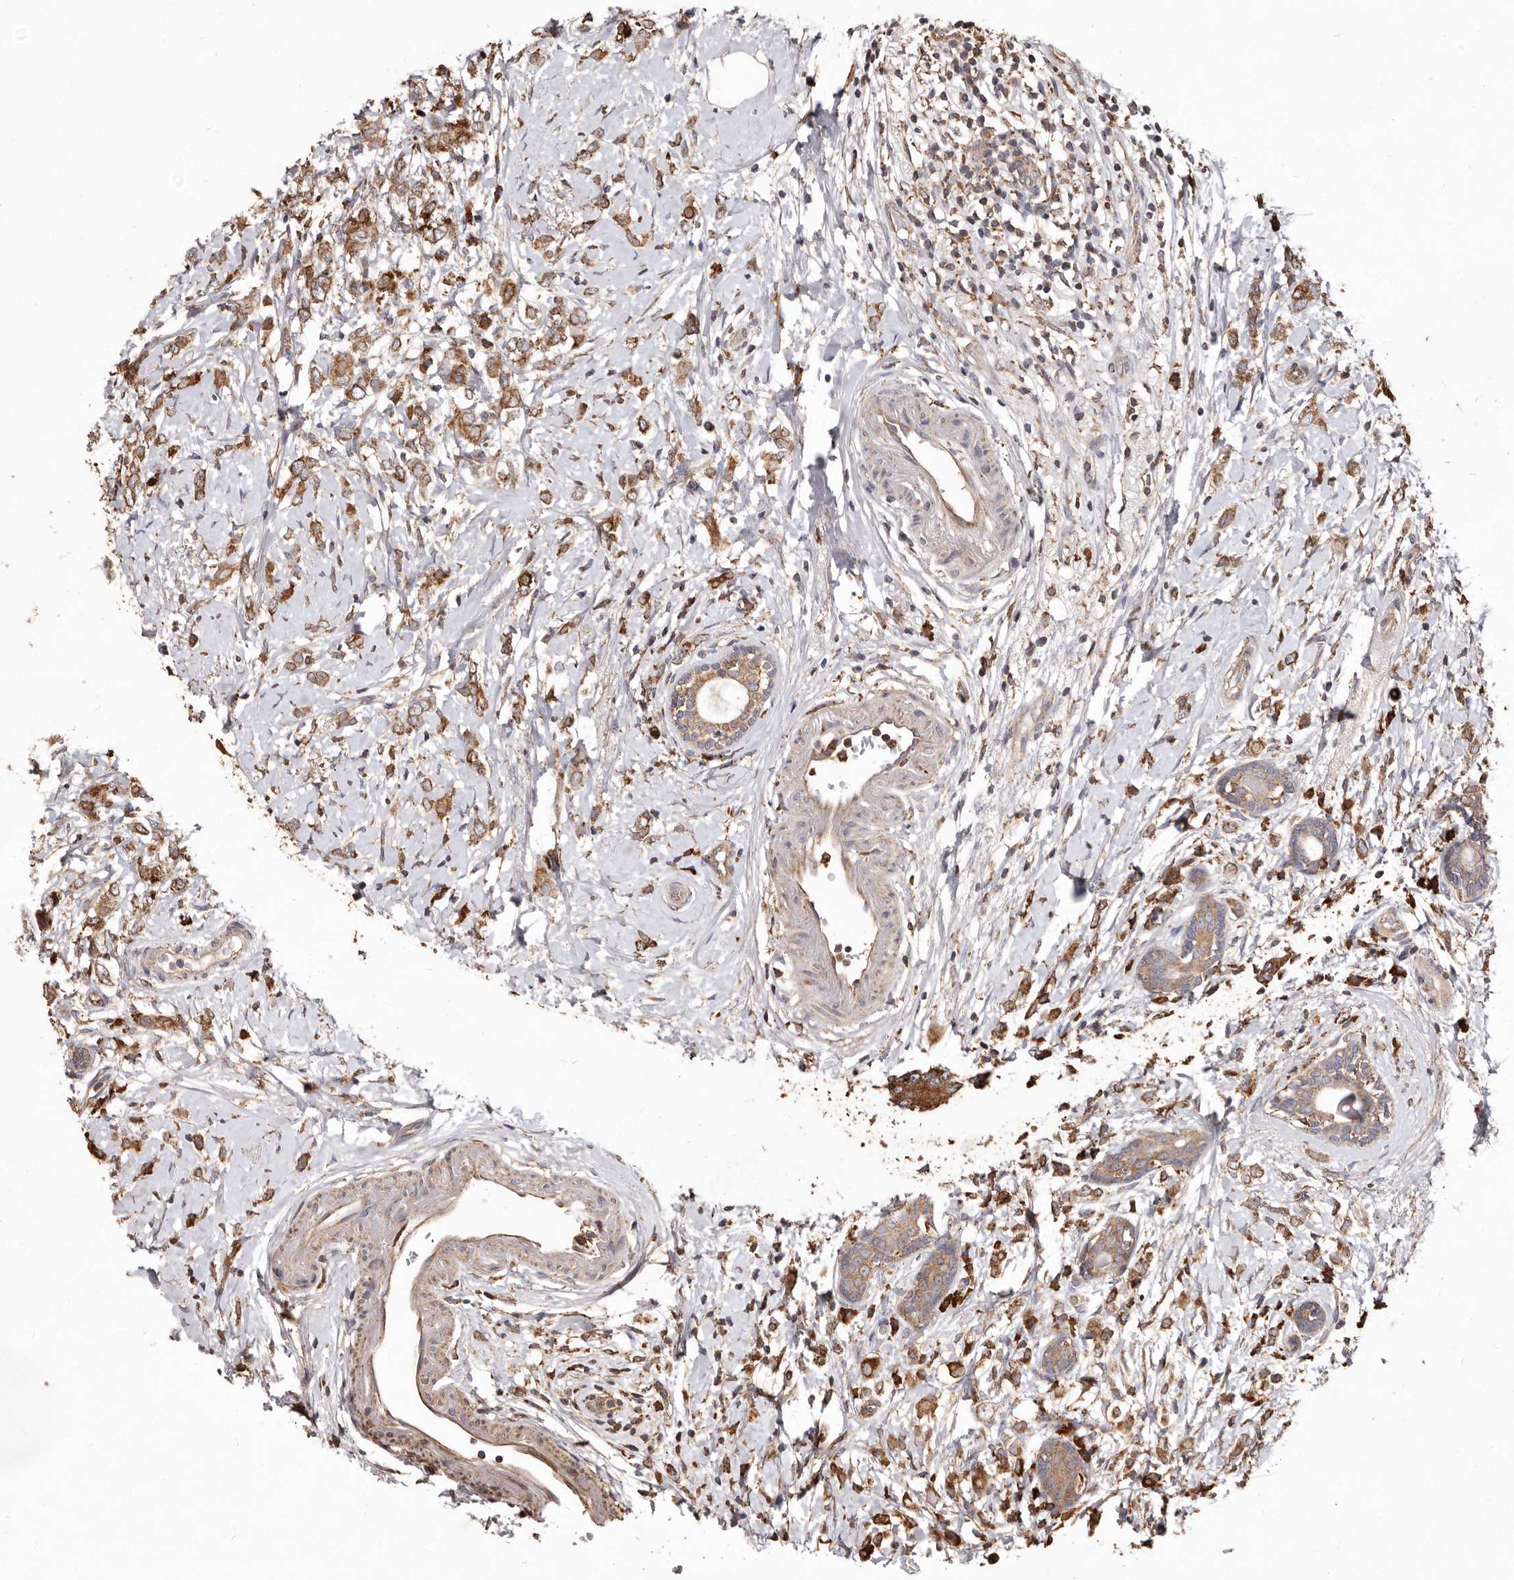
{"staining": {"intensity": "moderate", "quantity": ">75%", "location": "cytoplasmic/membranous"}, "tissue": "breast cancer", "cell_type": "Tumor cells", "image_type": "cancer", "snomed": [{"axis": "morphology", "description": "Normal tissue, NOS"}, {"axis": "morphology", "description": "Lobular carcinoma"}, {"axis": "topography", "description": "Breast"}], "caption": "Moderate cytoplasmic/membranous protein positivity is identified in approximately >75% of tumor cells in breast cancer (lobular carcinoma). (Stains: DAB (3,3'-diaminobenzidine) in brown, nuclei in blue, Microscopy: brightfield microscopy at high magnification).", "gene": "STEAP2", "patient": {"sex": "female", "age": 47}}